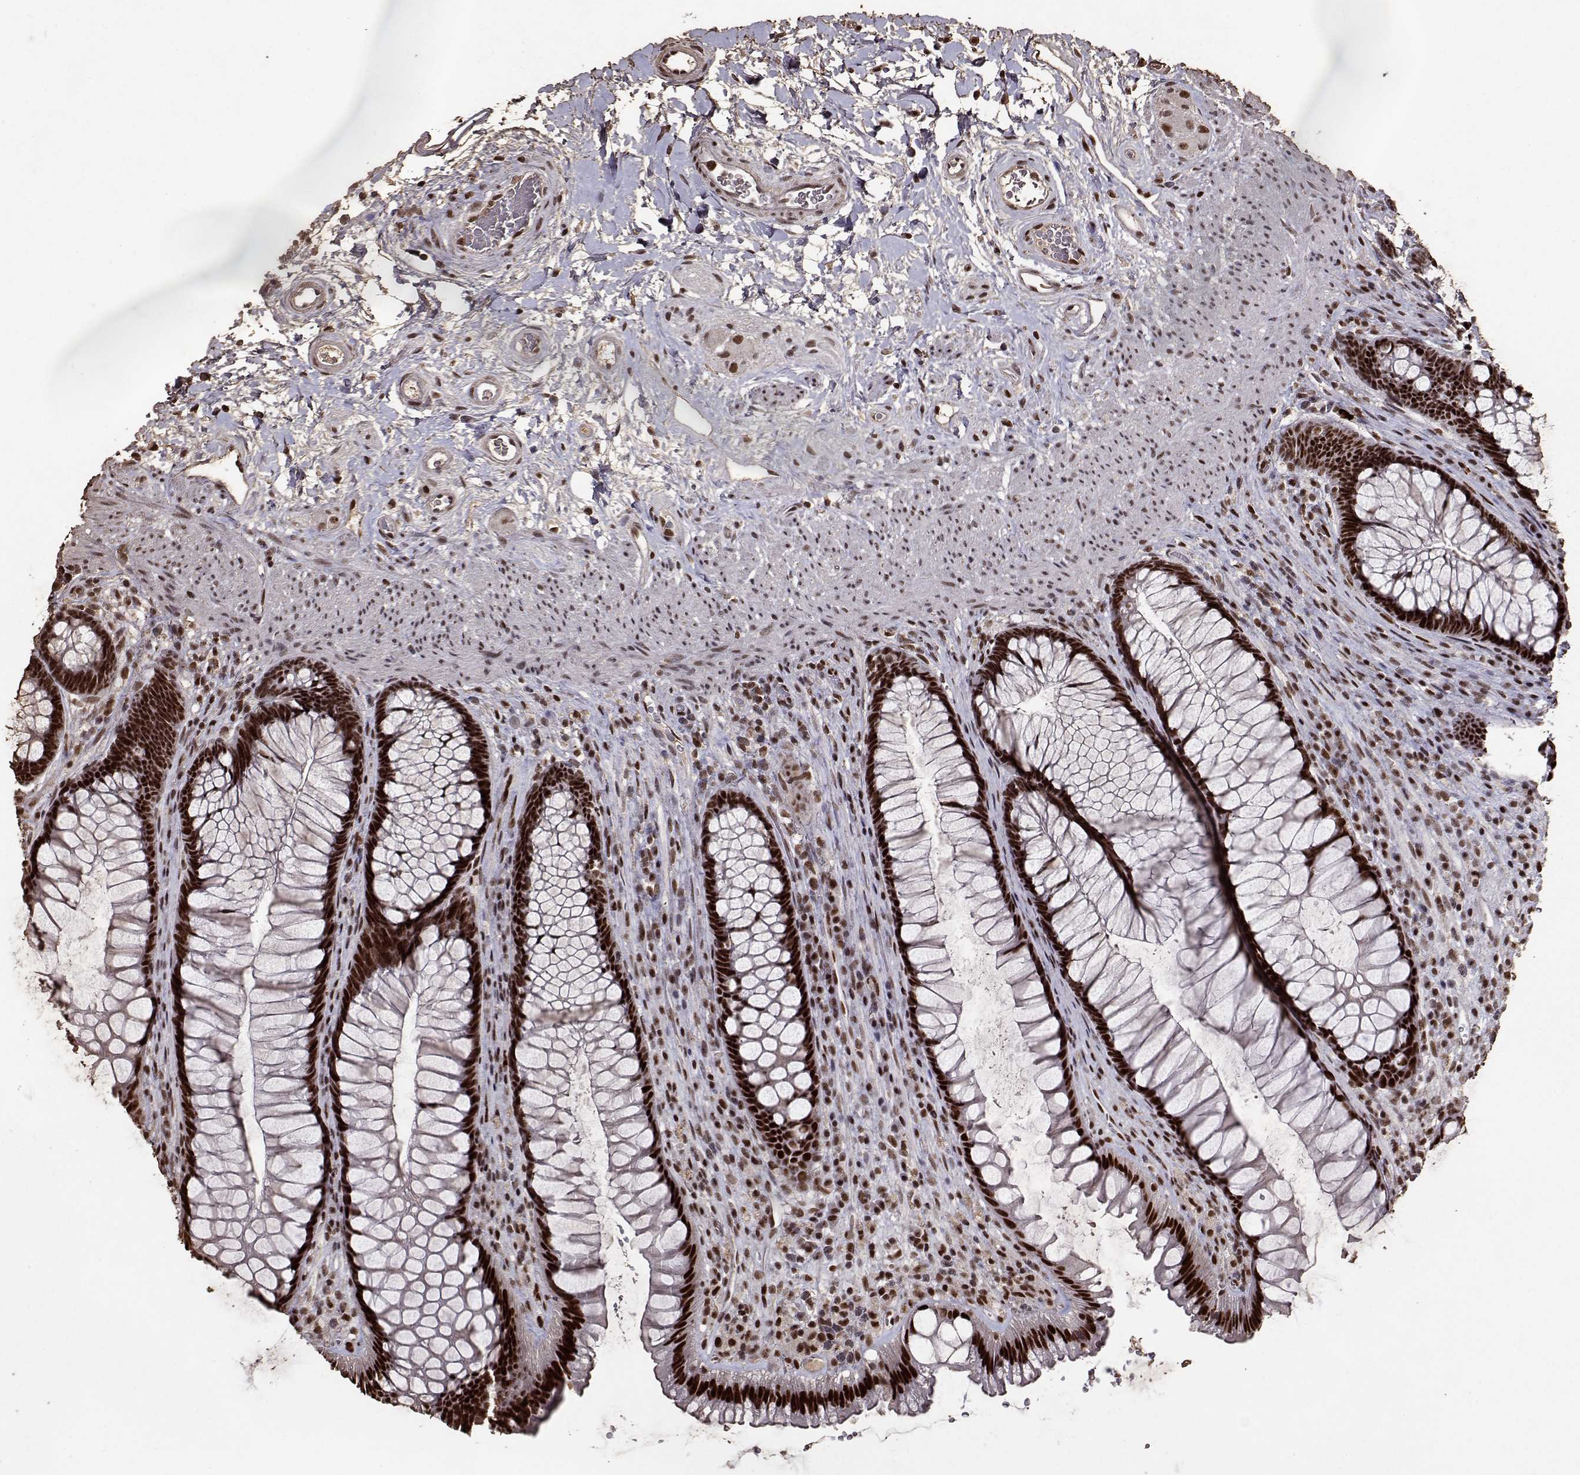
{"staining": {"intensity": "strong", "quantity": ">75%", "location": "nuclear"}, "tissue": "rectum", "cell_type": "Glandular cells", "image_type": "normal", "snomed": [{"axis": "morphology", "description": "Normal tissue, NOS"}, {"axis": "topography", "description": "Smooth muscle"}, {"axis": "topography", "description": "Rectum"}], "caption": "Rectum stained with DAB immunohistochemistry reveals high levels of strong nuclear staining in approximately >75% of glandular cells.", "gene": "TOE1", "patient": {"sex": "male", "age": 53}}